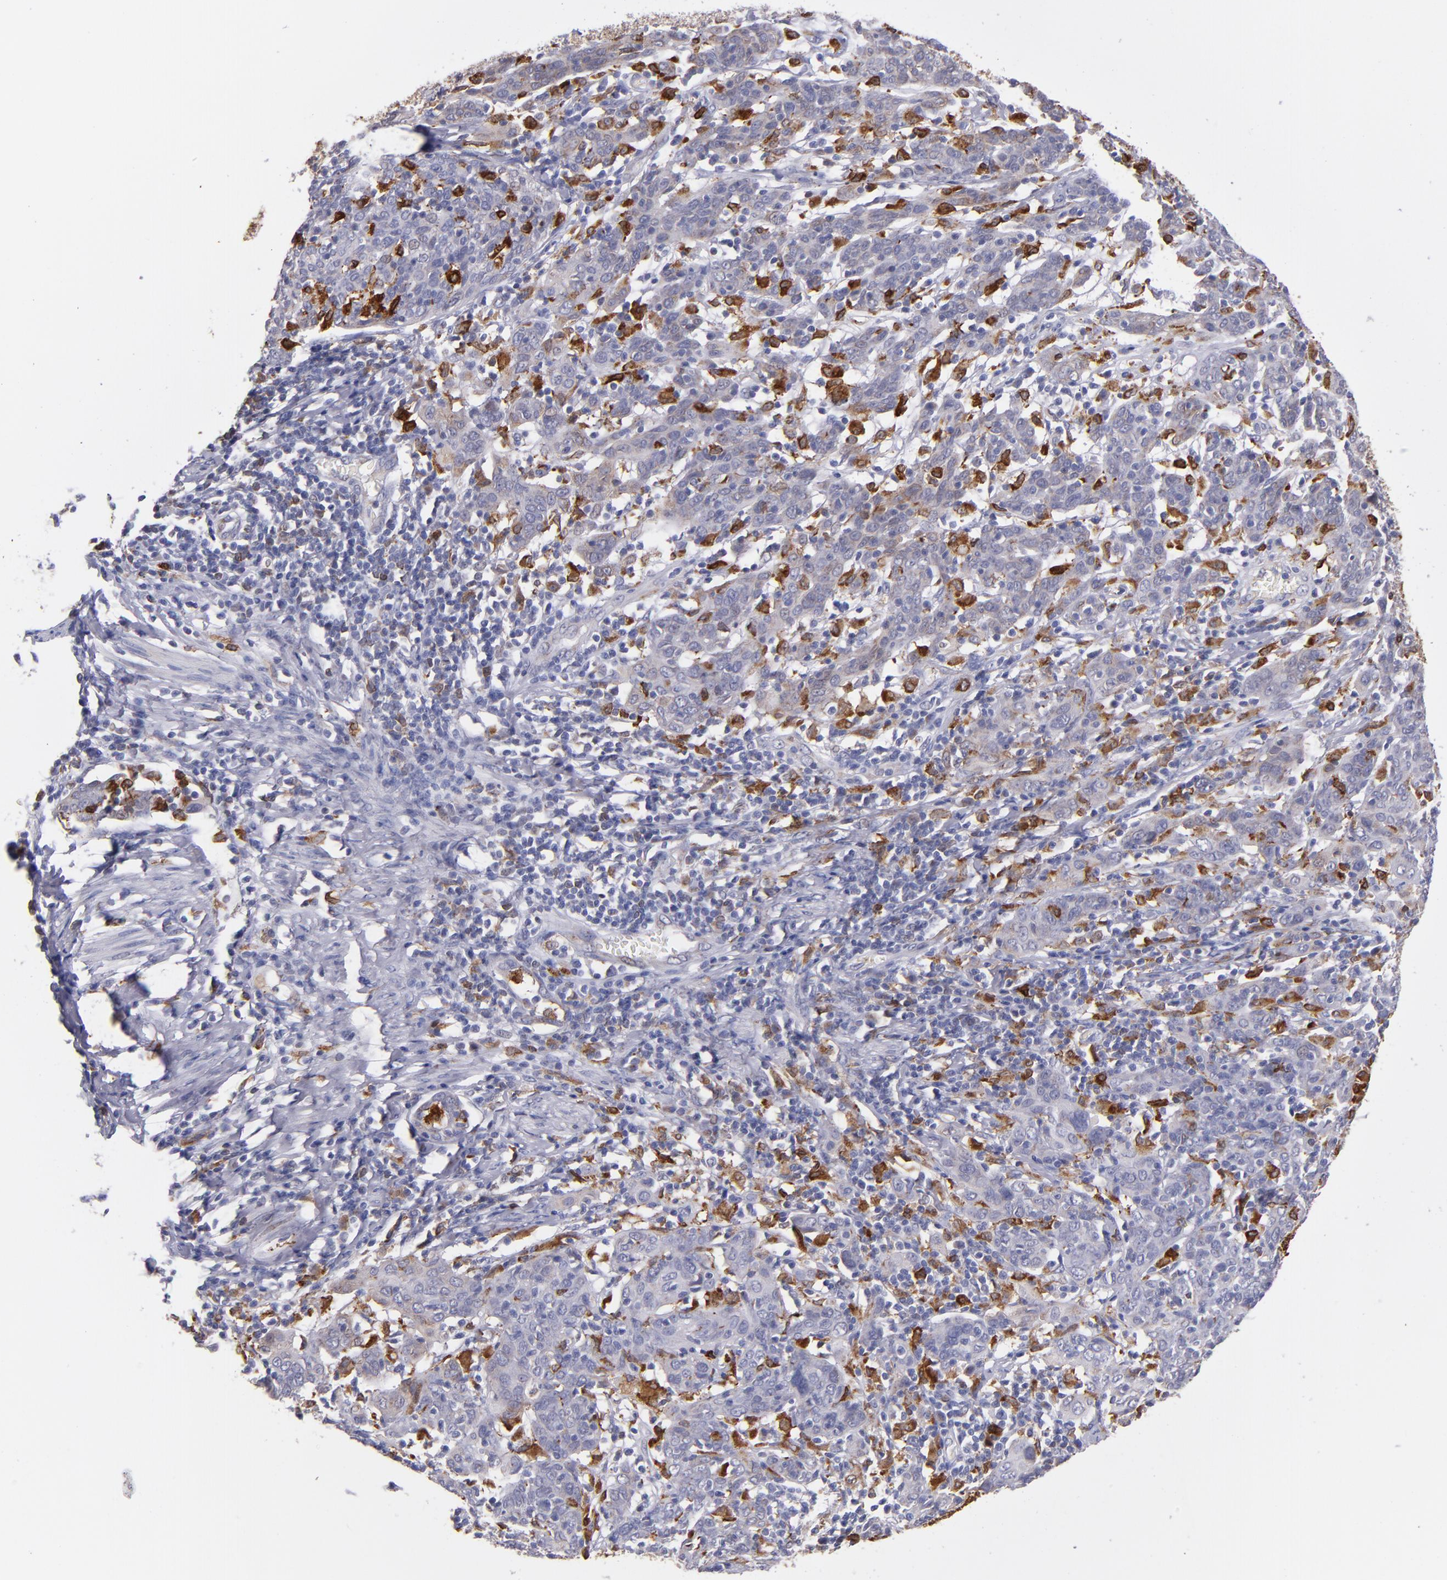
{"staining": {"intensity": "weak", "quantity": "<25%", "location": "cytoplasmic/membranous"}, "tissue": "cervical cancer", "cell_type": "Tumor cells", "image_type": "cancer", "snomed": [{"axis": "morphology", "description": "Normal tissue, NOS"}, {"axis": "morphology", "description": "Squamous cell carcinoma, NOS"}, {"axis": "topography", "description": "Cervix"}], "caption": "Tumor cells show no significant expression in cervical squamous cell carcinoma. (DAB immunohistochemistry, high magnification).", "gene": "PTGS1", "patient": {"sex": "female", "age": 67}}